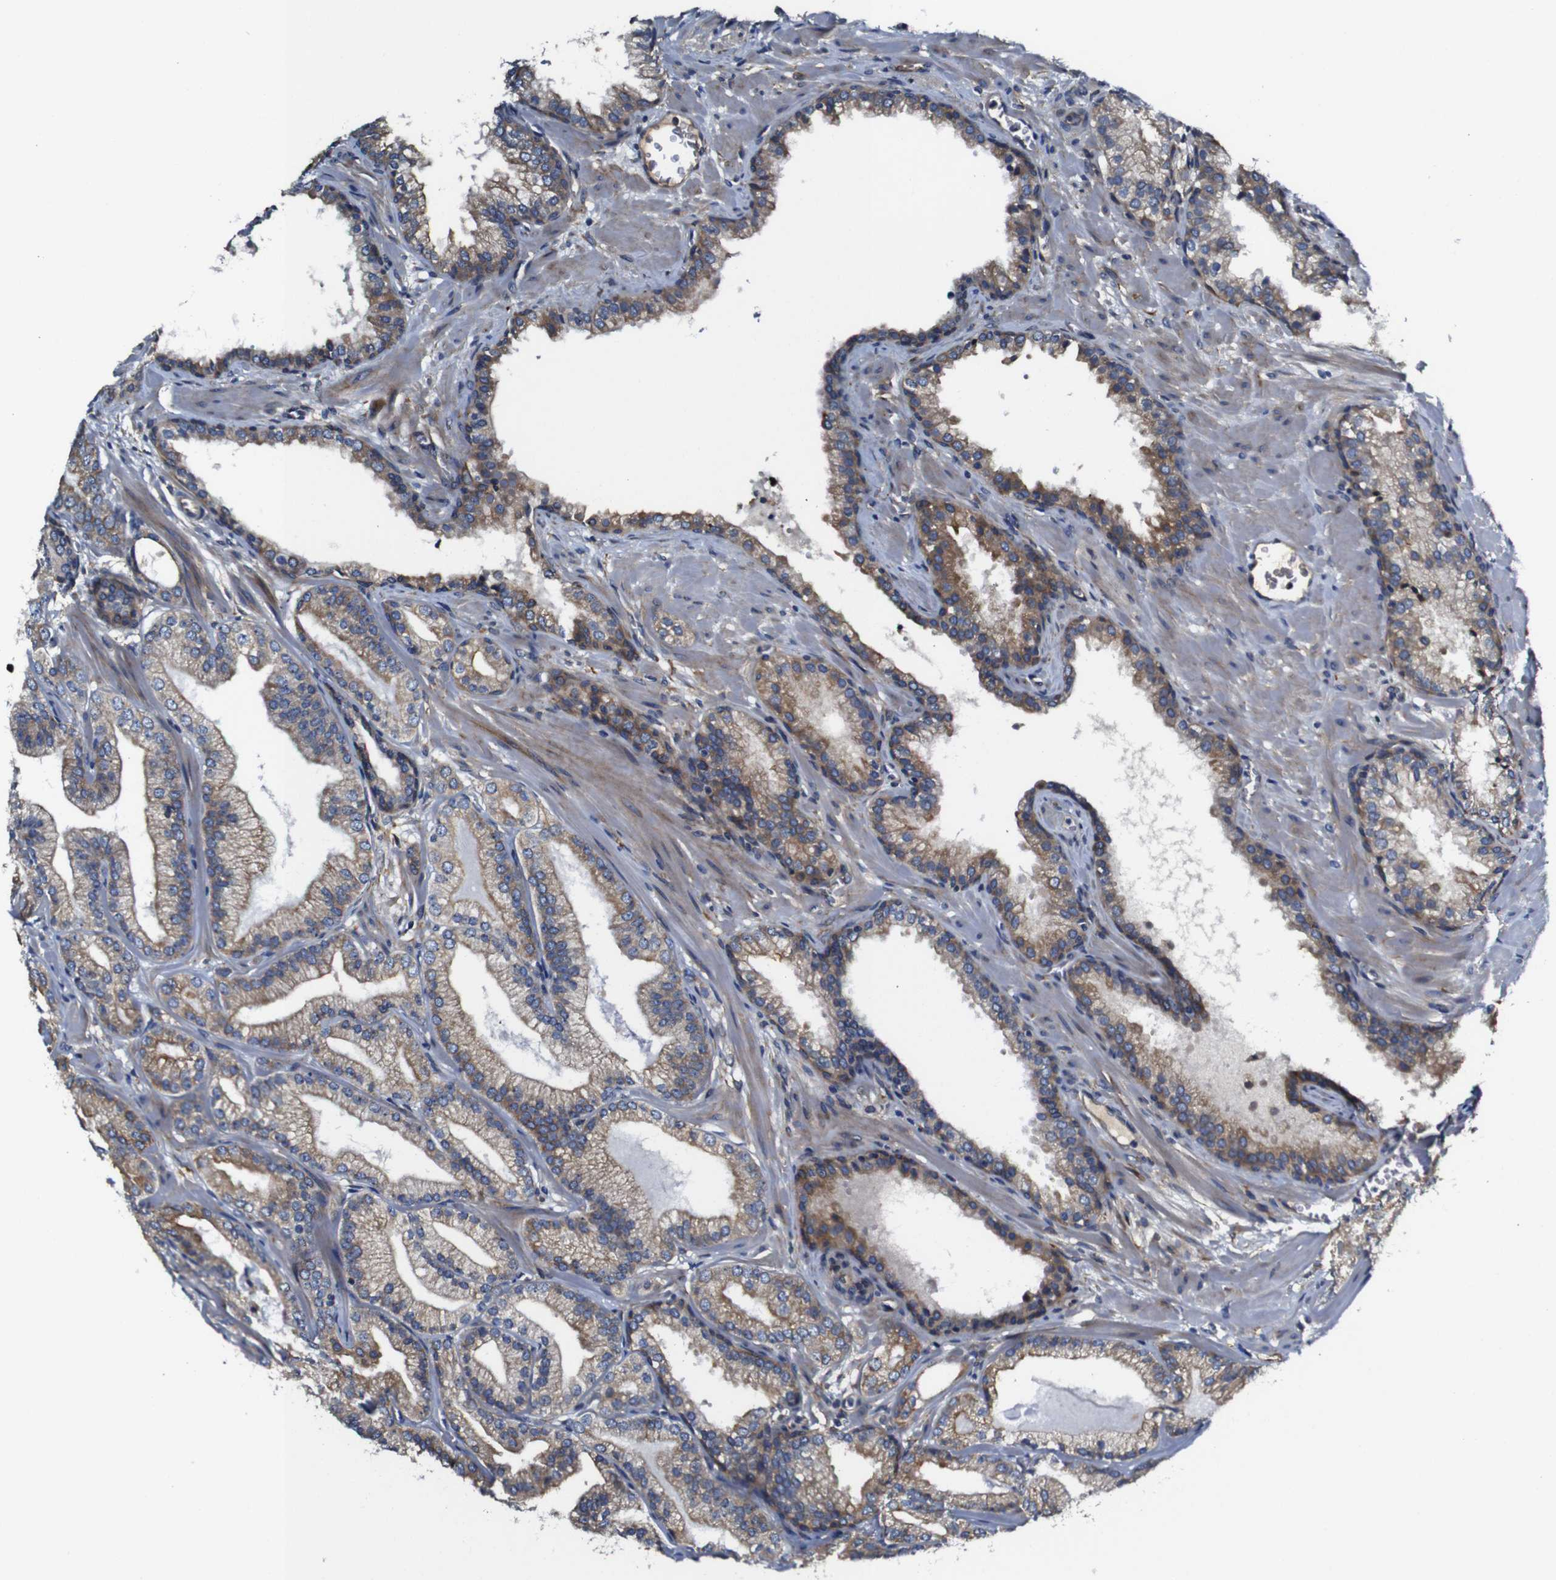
{"staining": {"intensity": "weak", "quantity": ">75%", "location": "cytoplasmic/membranous"}, "tissue": "prostate cancer", "cell_type": "Tumor cells", "image_type": "cancer", "snomed": [{"axis": "morphology", "description": "Adenocarcinoma, Low grade"}, {"axis": "topography", "description": "Prostate"}], "caption": "Protein positivity by immunohistochemistry displays weak cytoplasmic/membranous expression in approximately >75% of tumor cells in adenocarcinoma (low-grade) (prostate).", "gene": "CLCC1", "patient": {"sex": "male", "age": 59}}